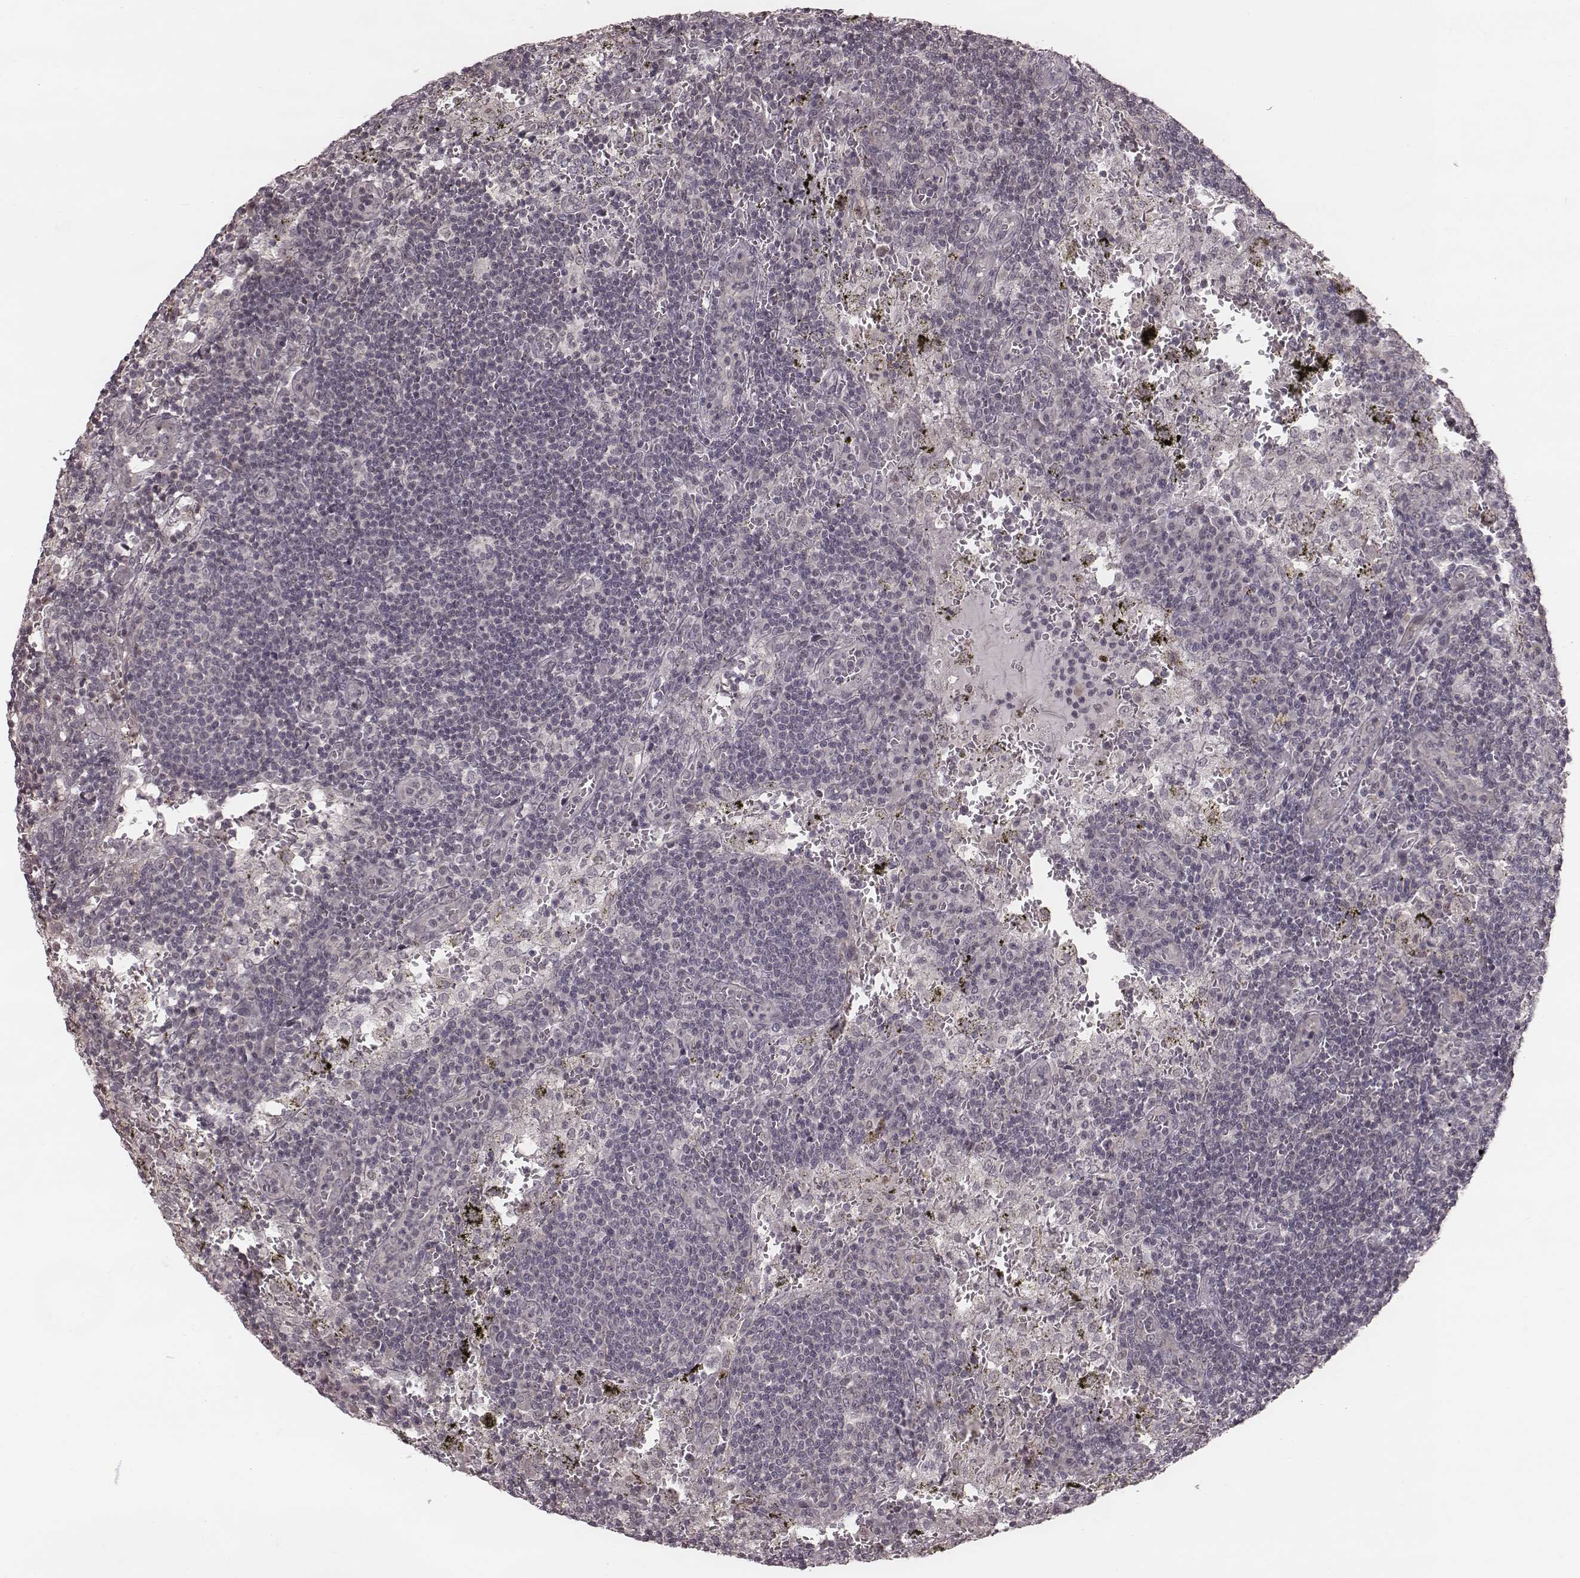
{"staining": {"intensity": "negative", "quantity": "none", "location": "none"}, "tissue": "lymph node", "cell_type": "Germinal center cells", "image_type": "normal", "snomed": [{"axis": "morphology", "description": "Normal tissue, NOS"}, {"axis": "topography", "description": "Lymph node"}], "caption": "This micrograph is of benign lymph node stained with IHC to label a protein in brown with the nuclei are counter-stained blue. There is no expression in germinal center cells. (Immunohistochemistry, brightfield microscopy, high magnification).", "gene": "IQCG", "patient": {"sex": "male", "age": 62}}